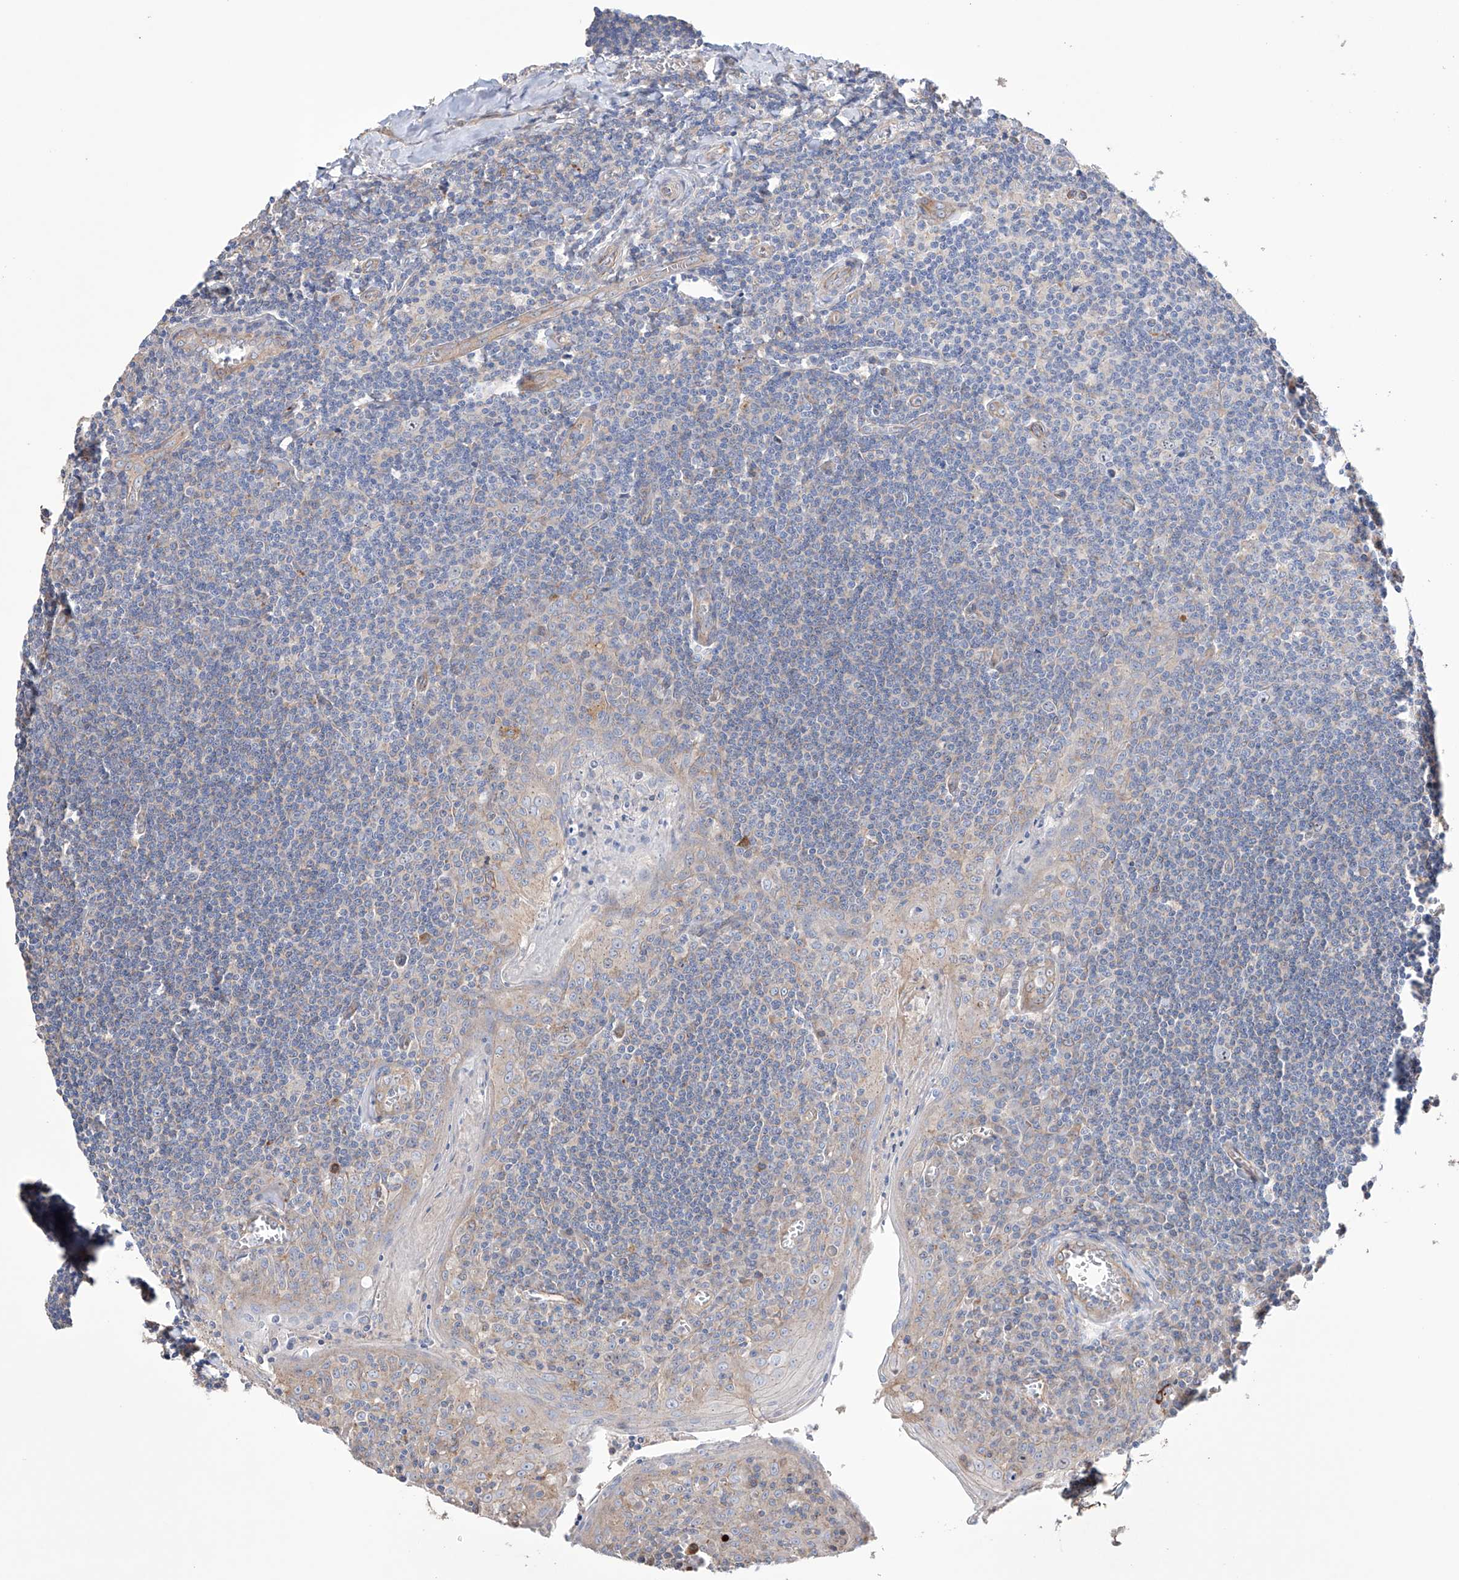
{"staining": {"intensity": "negative", "quantity": "none", "location": "none"}, "tissue": "tonsil", "cell_type": "Germinal center cells", "image_type": "normal", "snomed": [{"axis": "morphology", "description": "Normal tissue, NOS"}, {"axis": "topography", "description": "Tonsil"}], "caption": "Photomicrograph shows no significant protein staining in germinal center cells of unremarkable tonsil.", "gene": "AFG1L", "patient": {"sex": "male", "age": 27}}